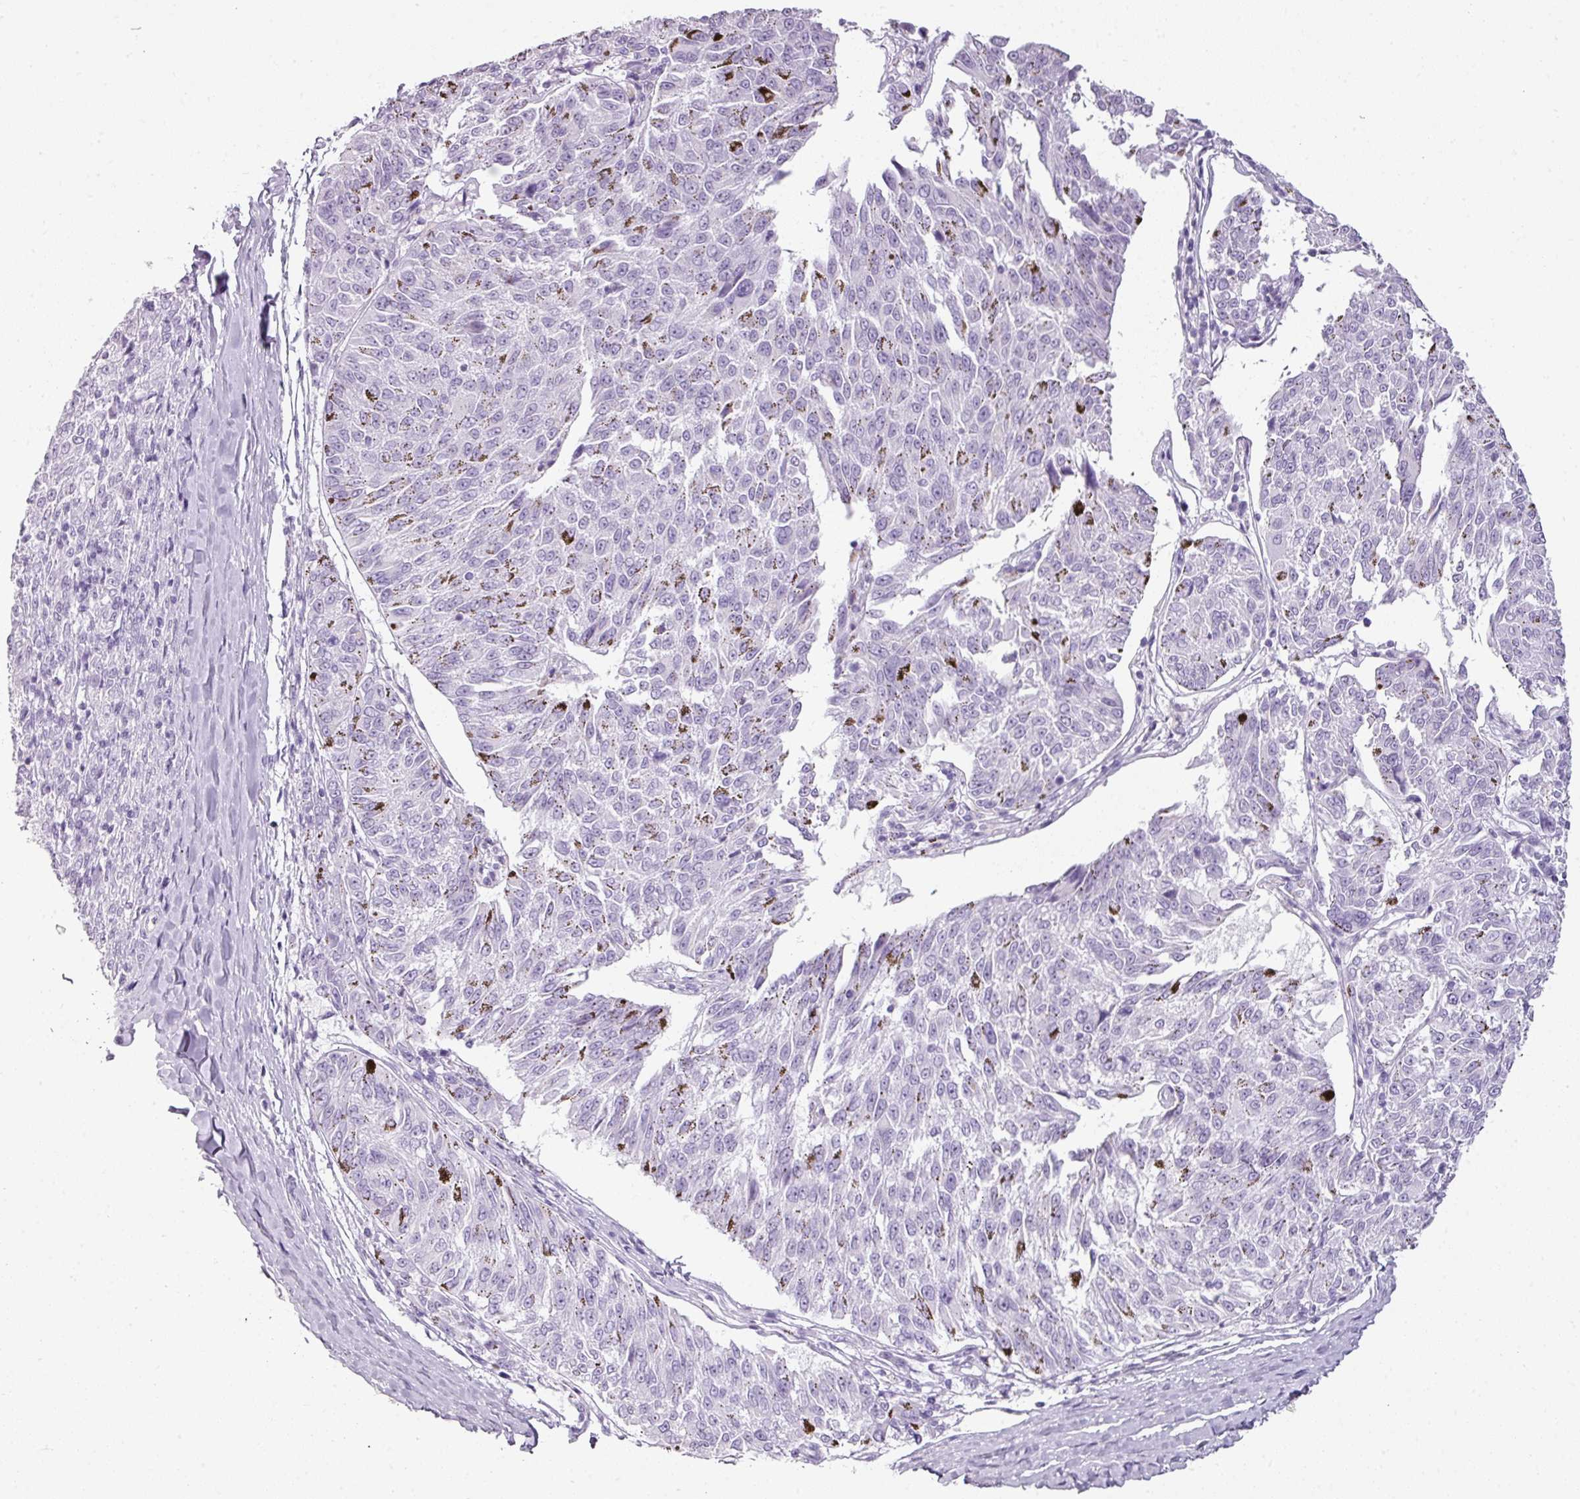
{"staining": {"intensity": "negative", "quantity": "none", "location": "none"}, "tissue": "melanoma", "cell_type": "Tumor cells", "image_type": "cancer", "snomed": [{"axis": "morphology", "description": "Malignant melanoma, NOS"}, {"axis": "topography", "description": "Skin"}], "caption": "High magnification brightfield microscopy of malignant melanoma stained with DAB (3,3'-diaminobenzidine) (brown) and counterstained with hematoxylin (blue): tumor cells show no significant positivity. (DAB immunohistochemistry (IHC) with hematoxylin counter stain).", "gene": "SCT", "patient": {"sex": "female", "age": 72}}